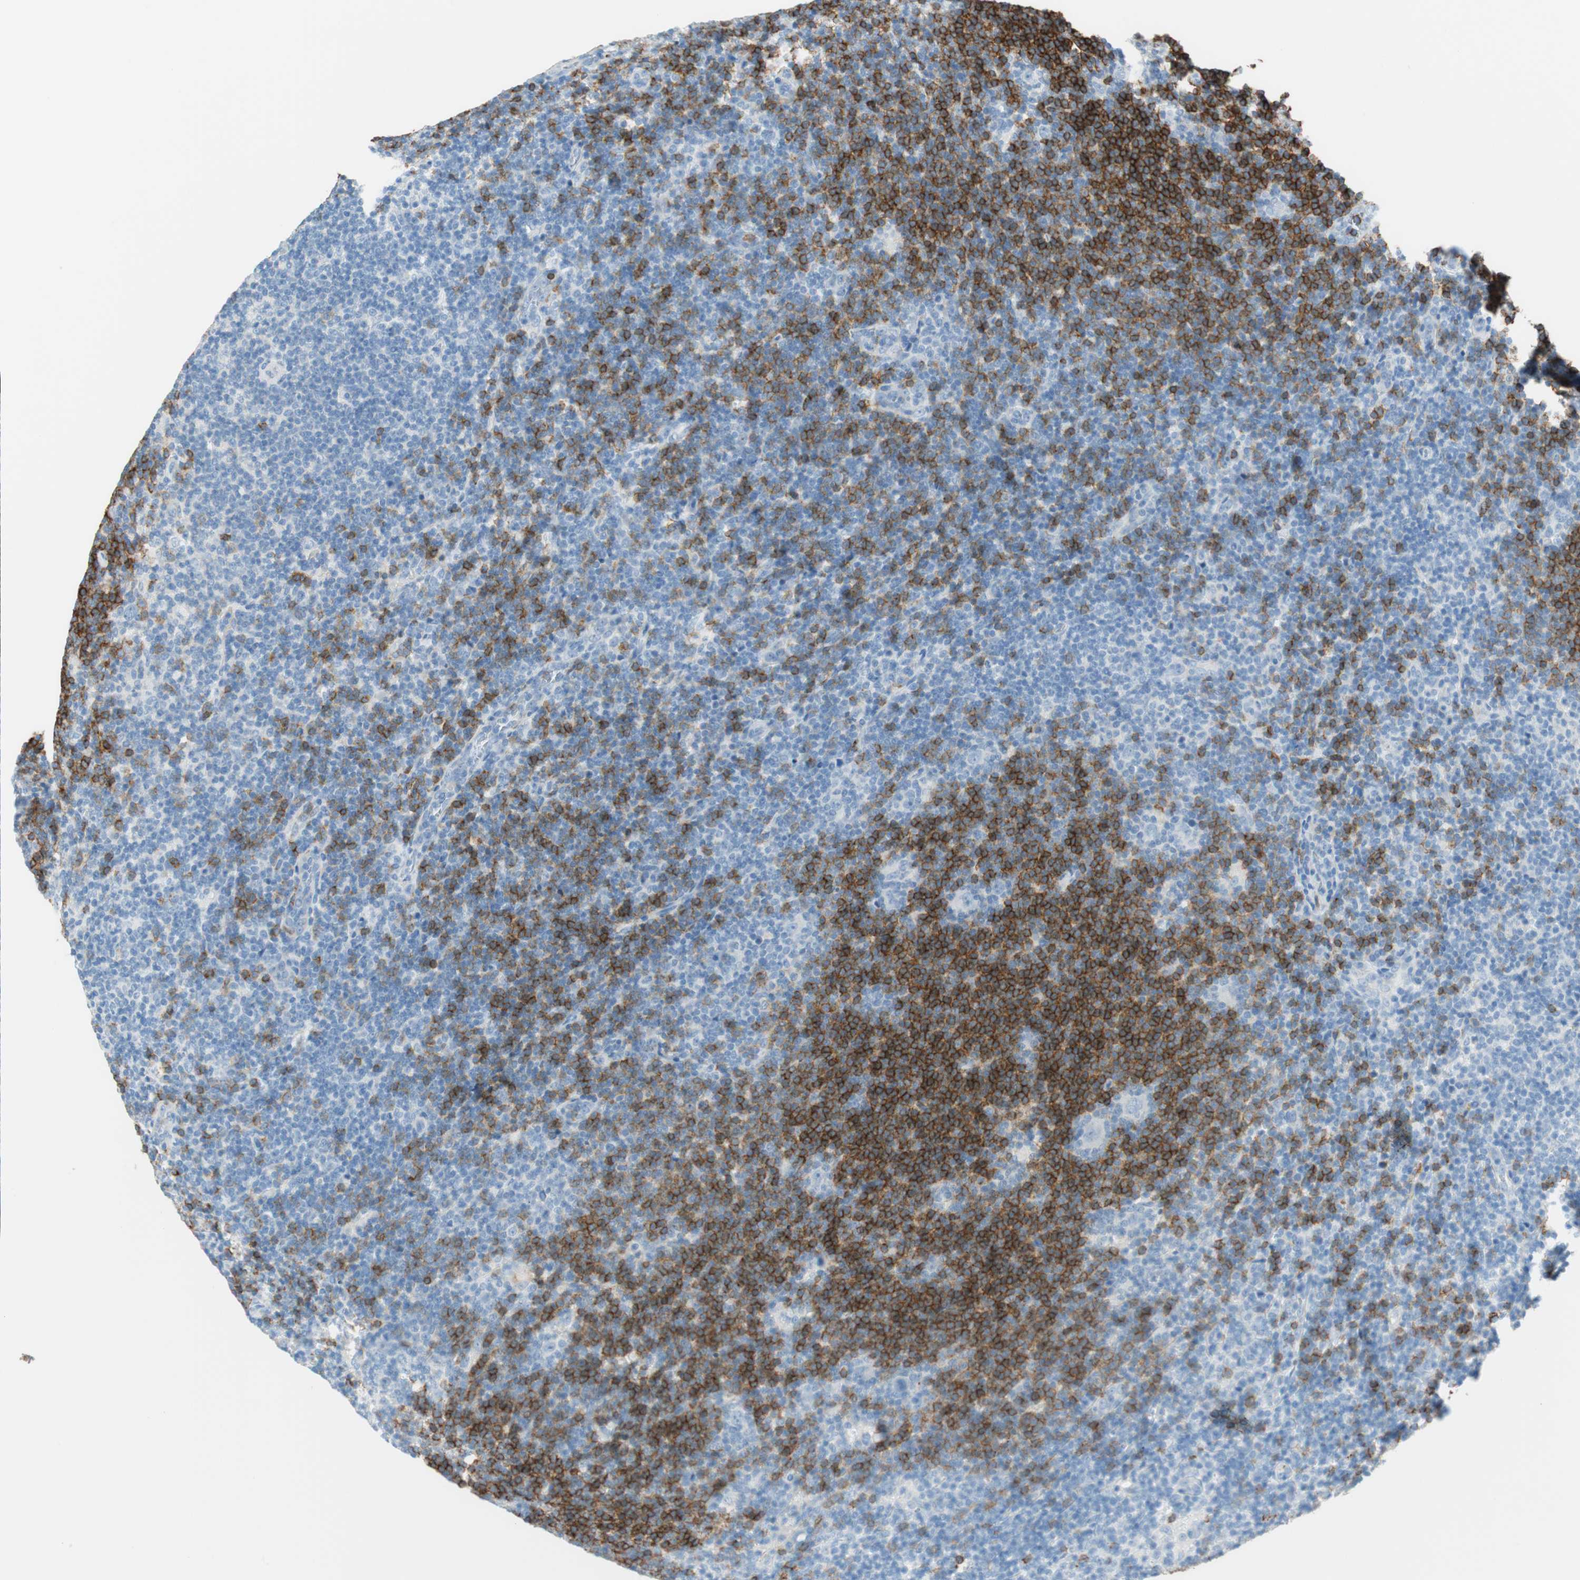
{"staining": {"intensity": "strong", "quantity": "25%-75%", "location": "cytoplasmic/membranous"}, "tissue": "lymphoma", "cell_type": "Tumor cells", "image_type": "cancer", "snomed": [{"axis": "morphology", "description": "Hodgkin's disease, NOS"}, {"axis": "topography", "description": "Lymph node"}], "caption": "Immunohistochemical staining of lymphoma displays strong cytoplasmic/membranous protein positivity in about 25%-75% of tumor cells.", "gene": "TNFRSF13C", "patient": {"sex": "female", "age": 57}}